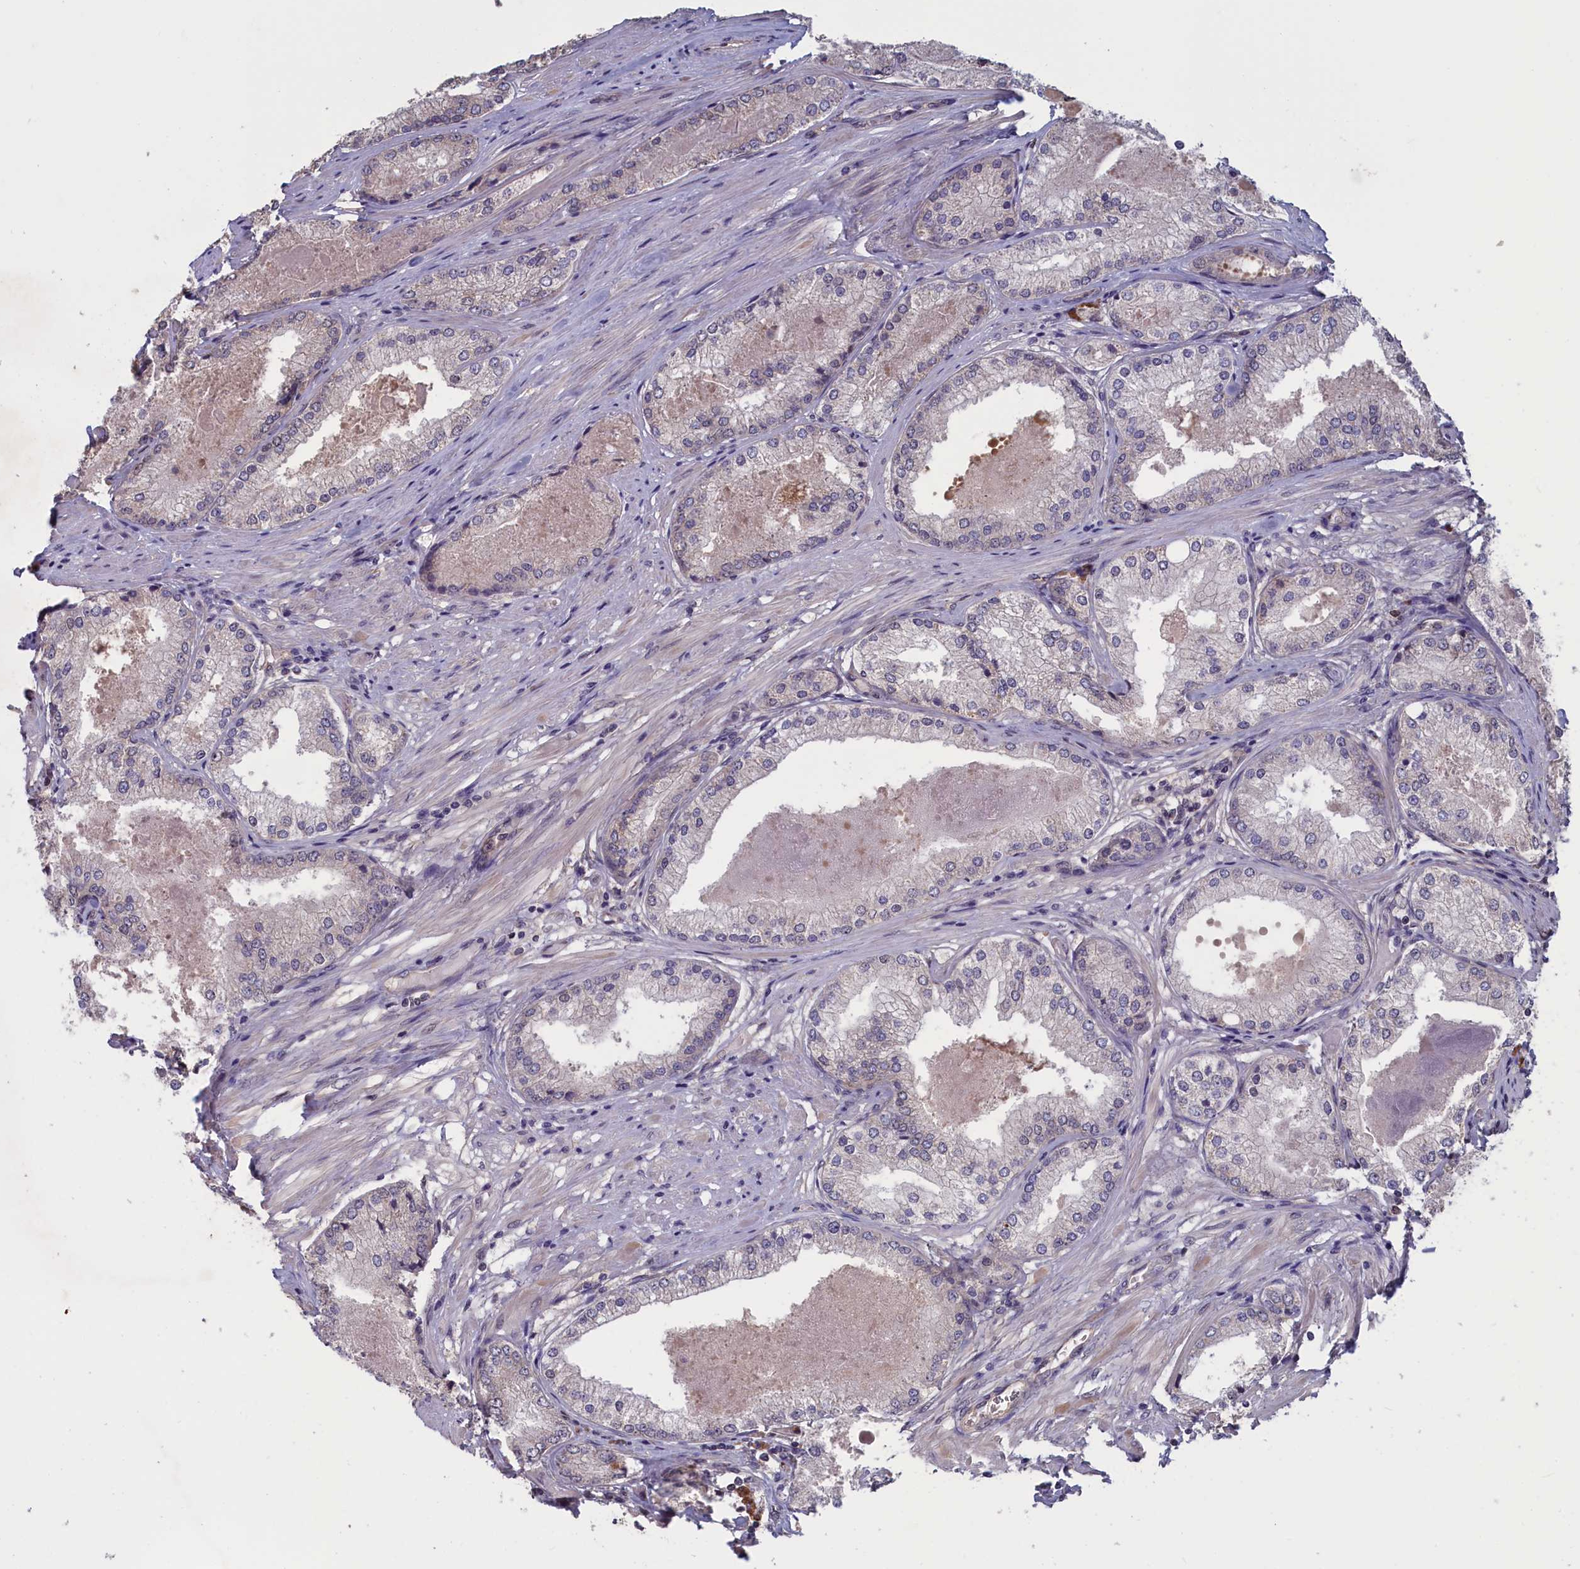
{"staining": {"intensity": "weak", "quantity": "<25%", "location": "cytoplasmic/membranous"}, "tissue": "prostate cancer", "cell_type": "Tumor cells", "image_type": "cancer", "snomed": [{"axis": "morphology", "description": "Adenocarcinoma, Low grade"}, {"axis": "topography", "description": "Prostate"}], "caption": "The micrograph exhibits no staining of tumor cells in prostate low-grade adenocarcinoma.", "gene": "PLP2", "patient": {"sex": "male", "age": 68}}